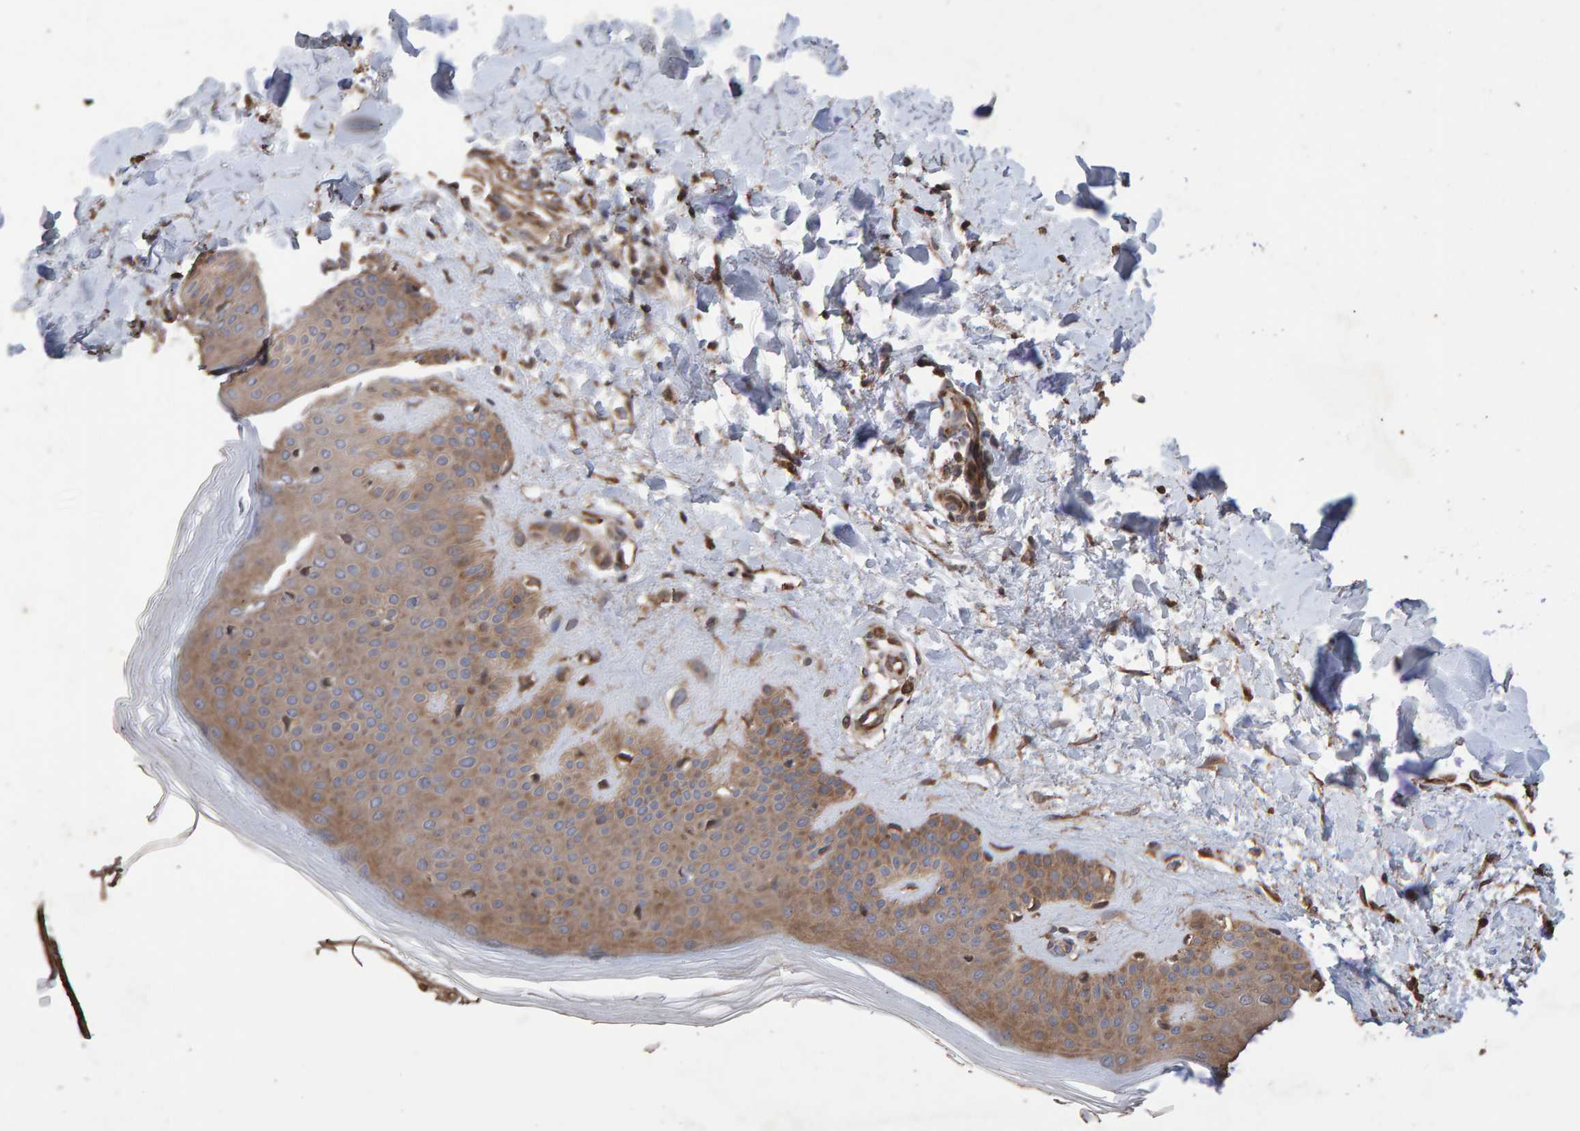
{"staining": {"intensity": "strong", "quantity": ">75%", "location": "cytoplasmic/membranous"}, "tissue": "skin", "cell_type": "Fibroblasts", "image_type": "normal", "snomed": [{"axis": "morphology", "description": "Normal tissue, NOS"}, {"axis": "morphology", "description": "Malignant melanoma, Metastatic site"}, {"axis": "topography", "description": "Skin"}], "caption": "Immunohistochemical staining of unremarkable skin demonstrates high levels of strong cytoplasmic/membranous staining in about >75% of fibroblasts.", "gene": "OSBP2", "patient": {"sex": "male", "age": 41}}